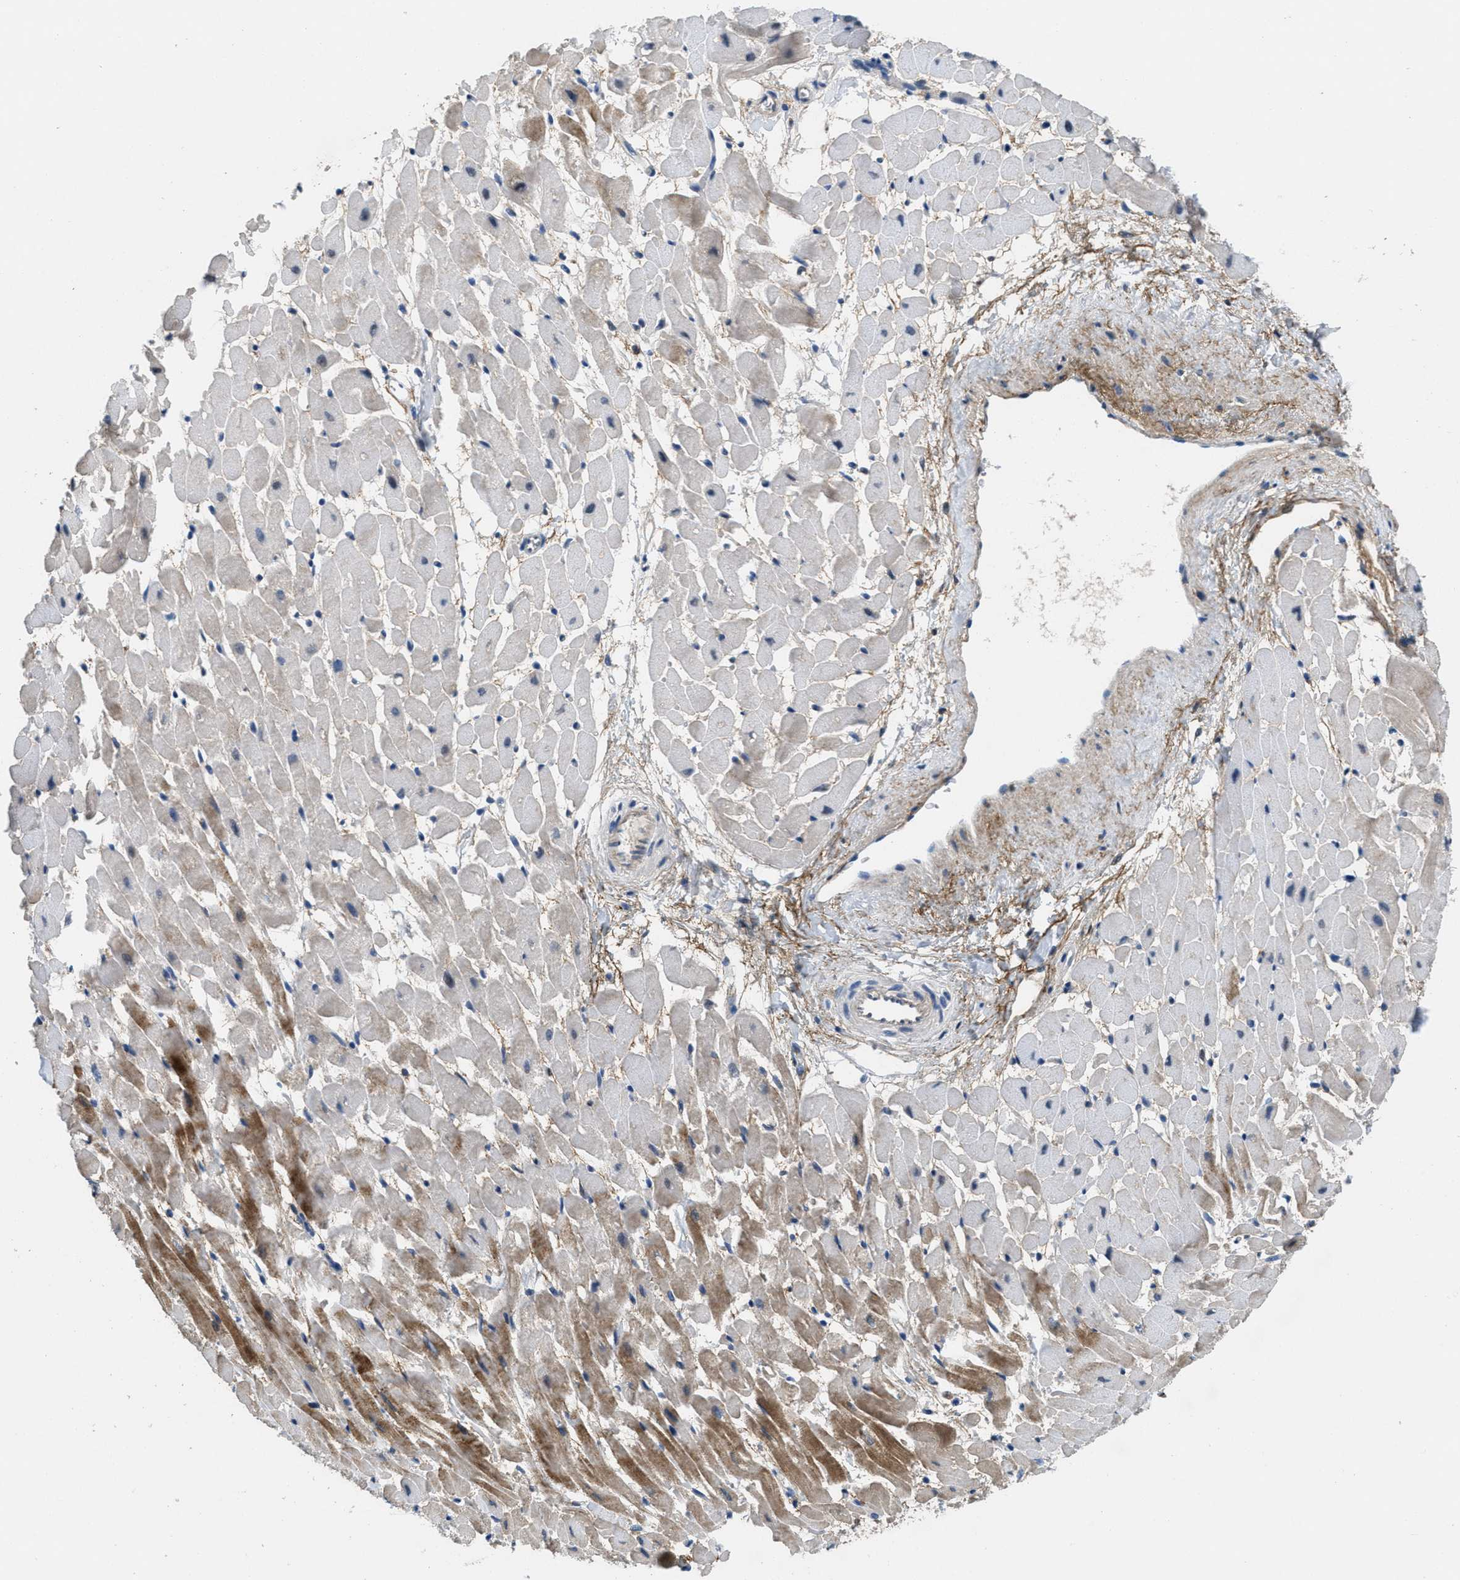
{"staining": {"intensity": "moderate", "quantity": "25%-75%", "location": "cytoplasmic/membranous"}, "tissue": "heart muscle", "cell_type": "Cardiomyocytes", "image_type": "normal", "snomed": [{"axis": "morphology", "description": "Normal tissue, NOS"}, {"axis": "topography", "description": "Heart"}], "caption": "A brown stain highlights moderate cytoplasmic/membranous positivity of a protein in cardiomyocytes of normal human heart muscle. The protein is shown in brown color, while the nuclei are stained blue.", "gene": "DGKE", "patient": {"sex": "male", "age": 45}}